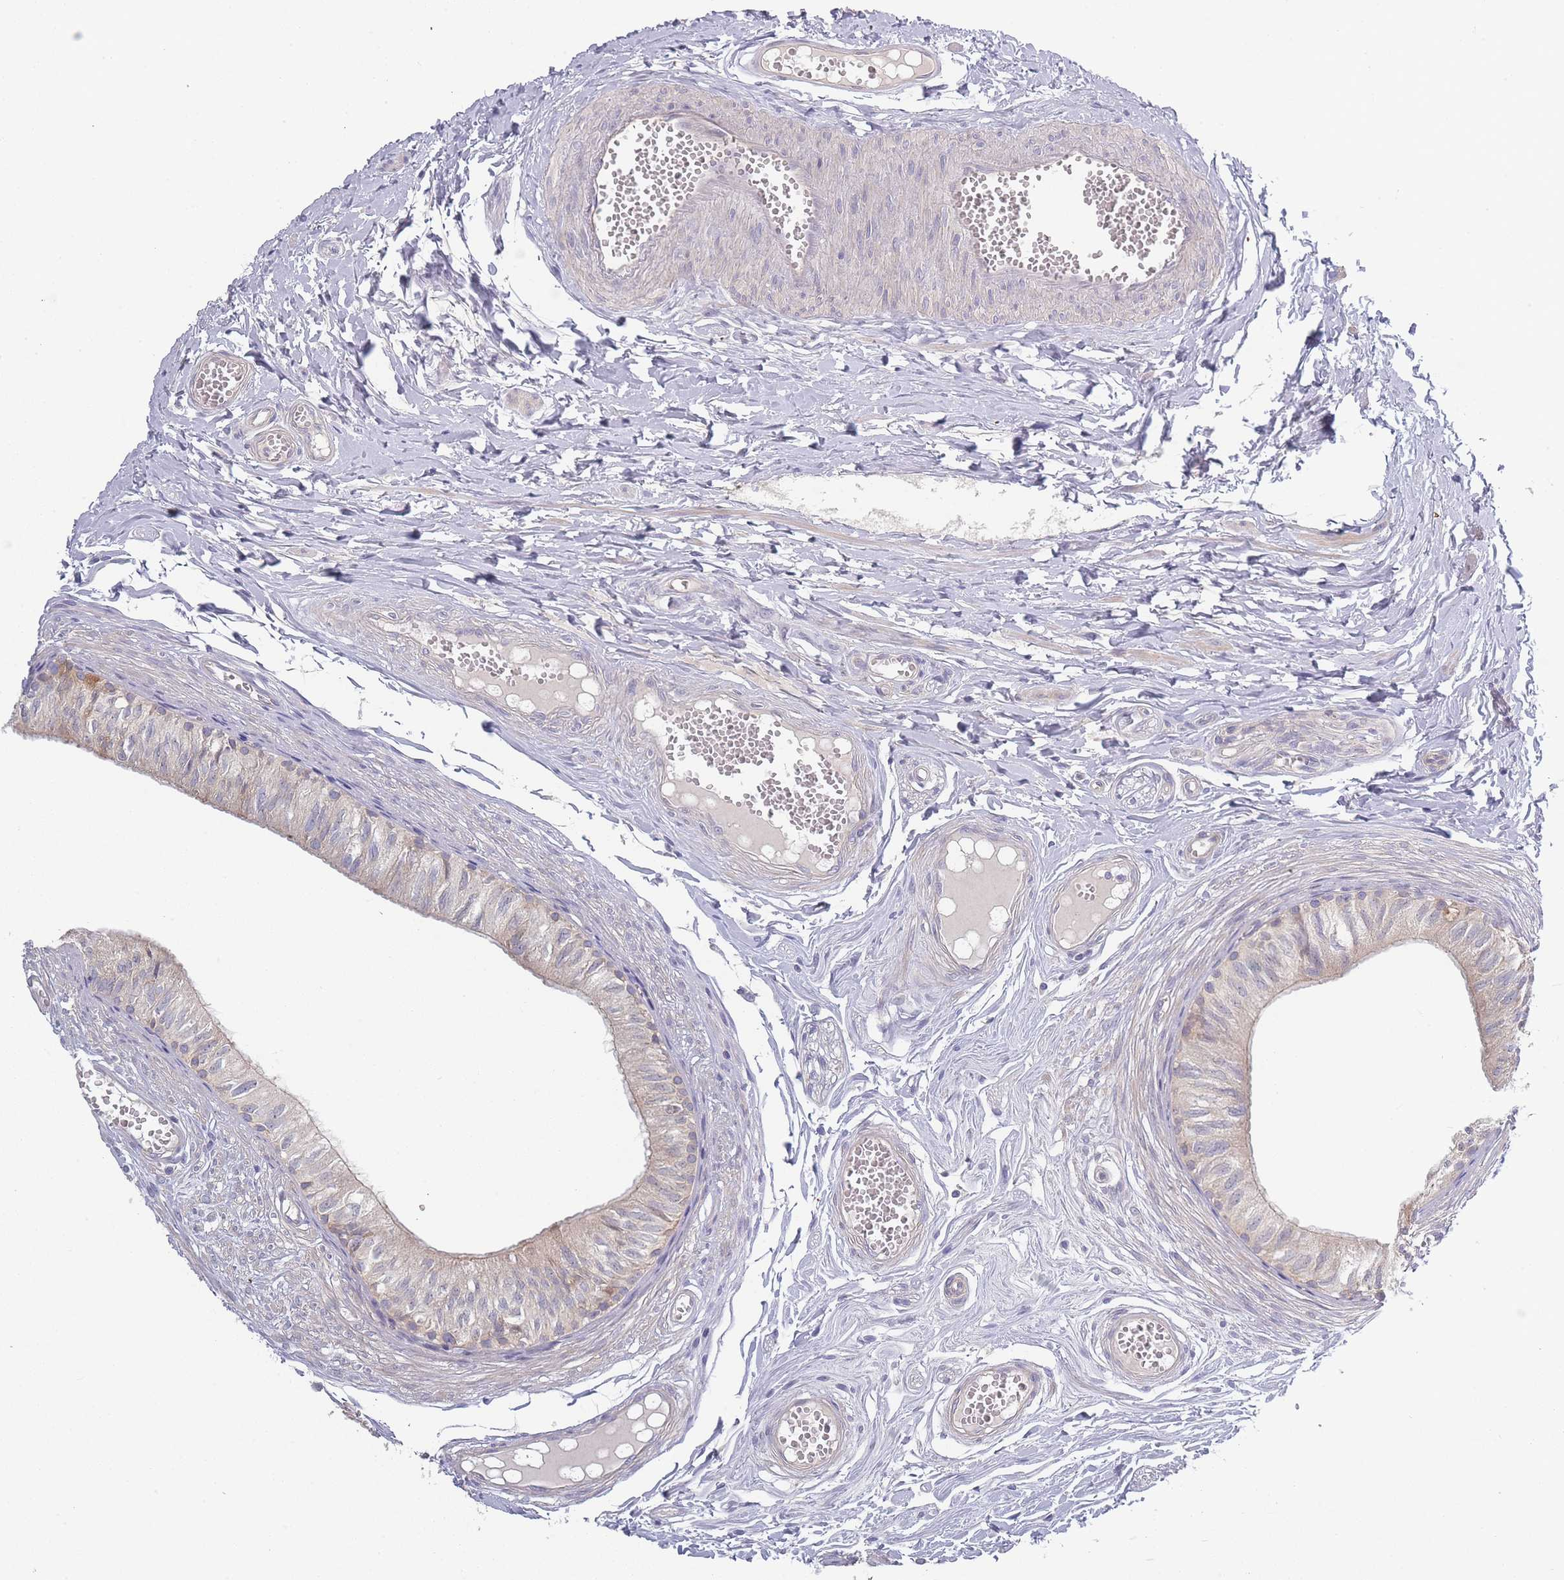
{"staining": {"intensity": "moderate", "quantity": "<25%", "location": "cytoplasmic/membranous"}, "tissue": "epididymis", "cell_type": "Glandular cells", "image_type": "normal", "snomed": [{"axis": "morphology", "description": "Normal tissue, NOS"}, {"axis": "topography", "description": "Epididymis"}], "caption": "This image displays normal epididymis stained with IHC to label a protein in brown. The cytoplasmic/membranous of glandular cells show moderate positivity for the protein. Nuclei are counter-stained blue.", "gene": "SPHKAP", "patient": {"sex": "male", "age": 37}}